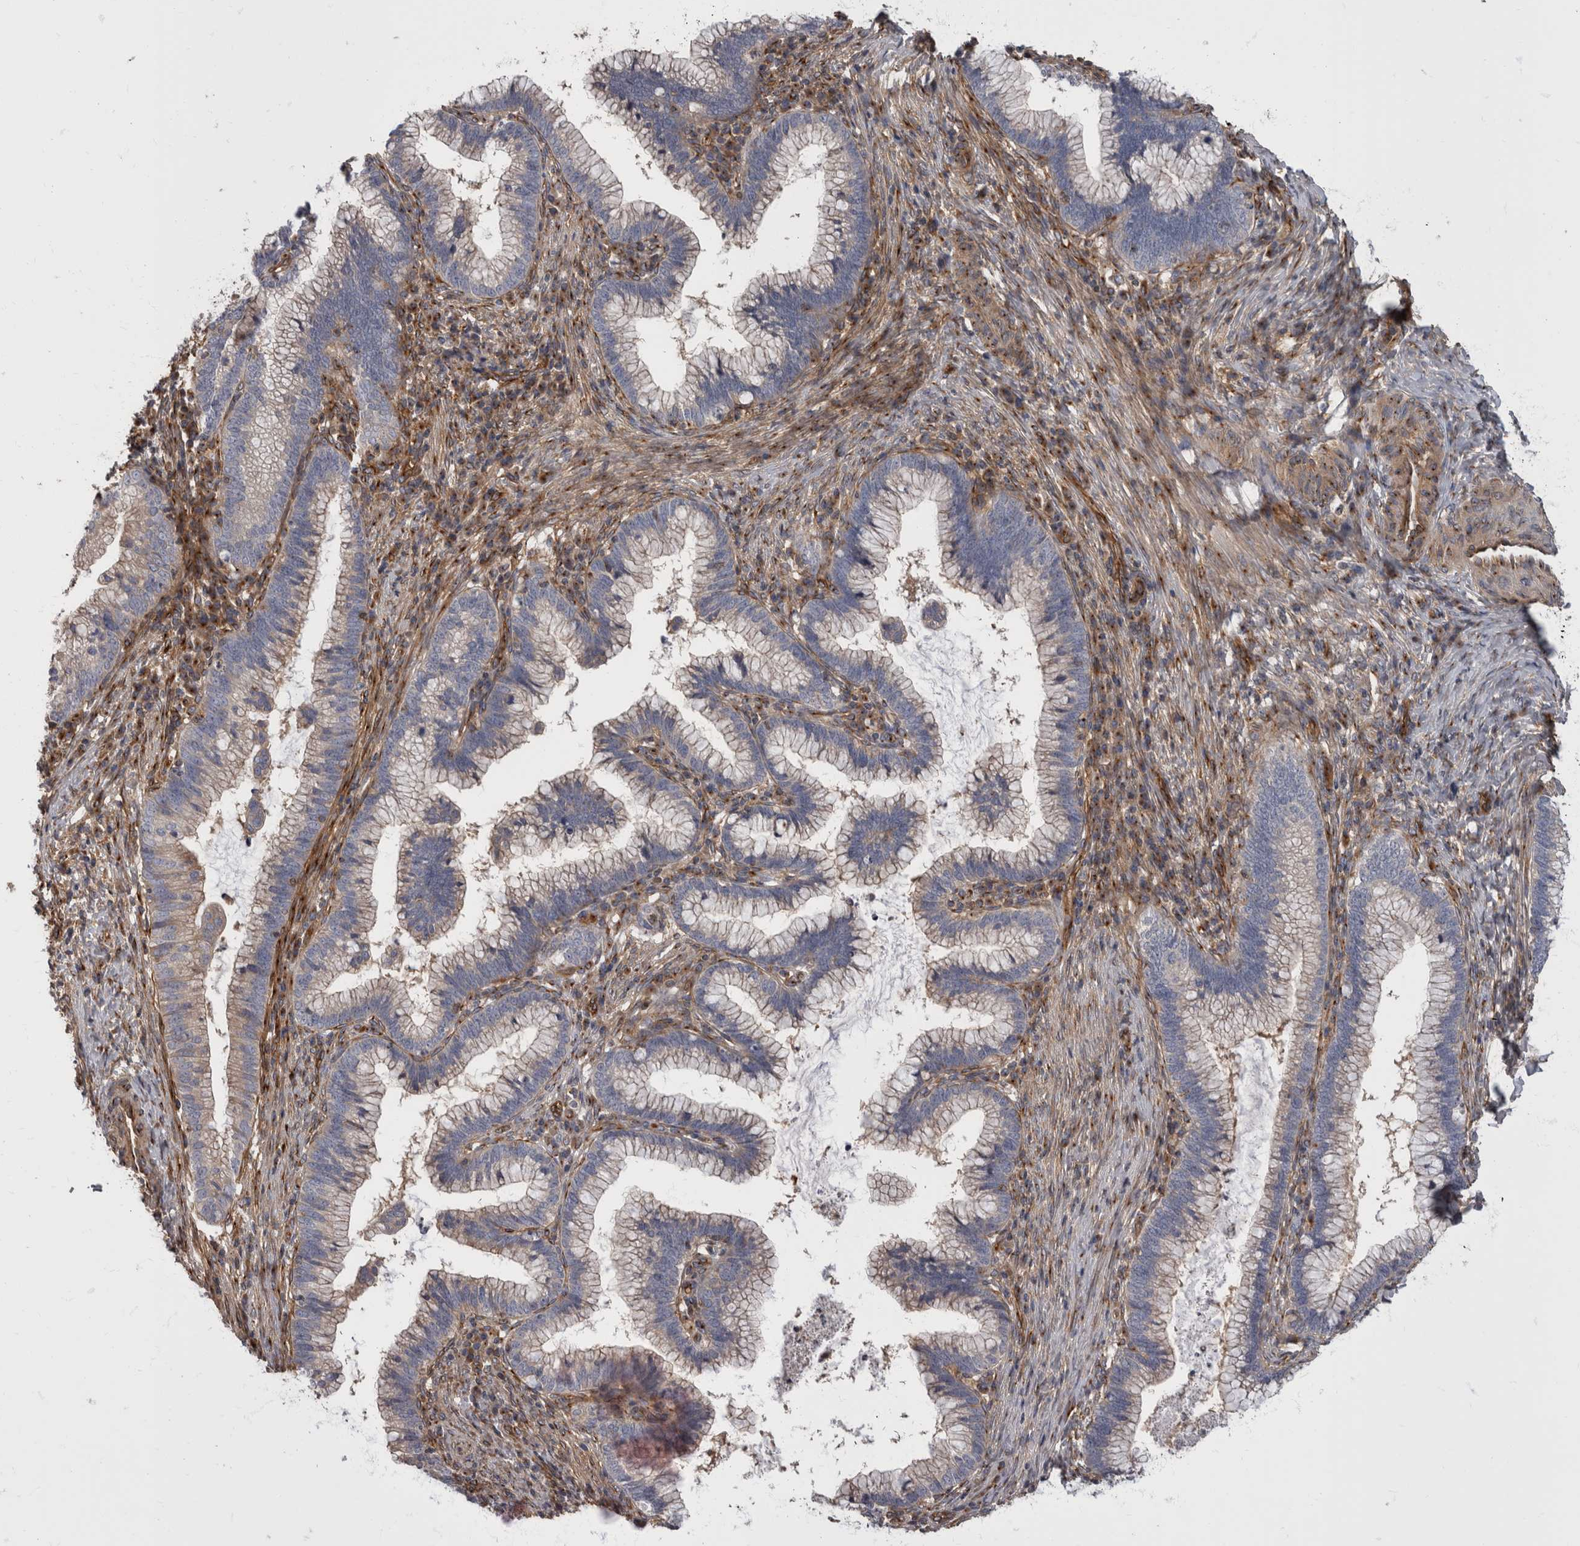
{"staining": {"intensity": "weak", "quantity": "<25%", "location": "cytoplasmic/membranous"}, "tissue": "cervical cancer", "cell_type": "Tumor cells", "image_type": "cancer", "snomed": [{"axis": "morphology", "description": "Adenocarcinoma, NOS"}, {"axis": "topography", "description": "Cervix"}], "caption": "This is an immunohistochemistry photomicrograph of human cervical cancer. There is no staining in tumor cells.", "gene": "HOOK3", "patient": {"sex": "female", "age": 36}}